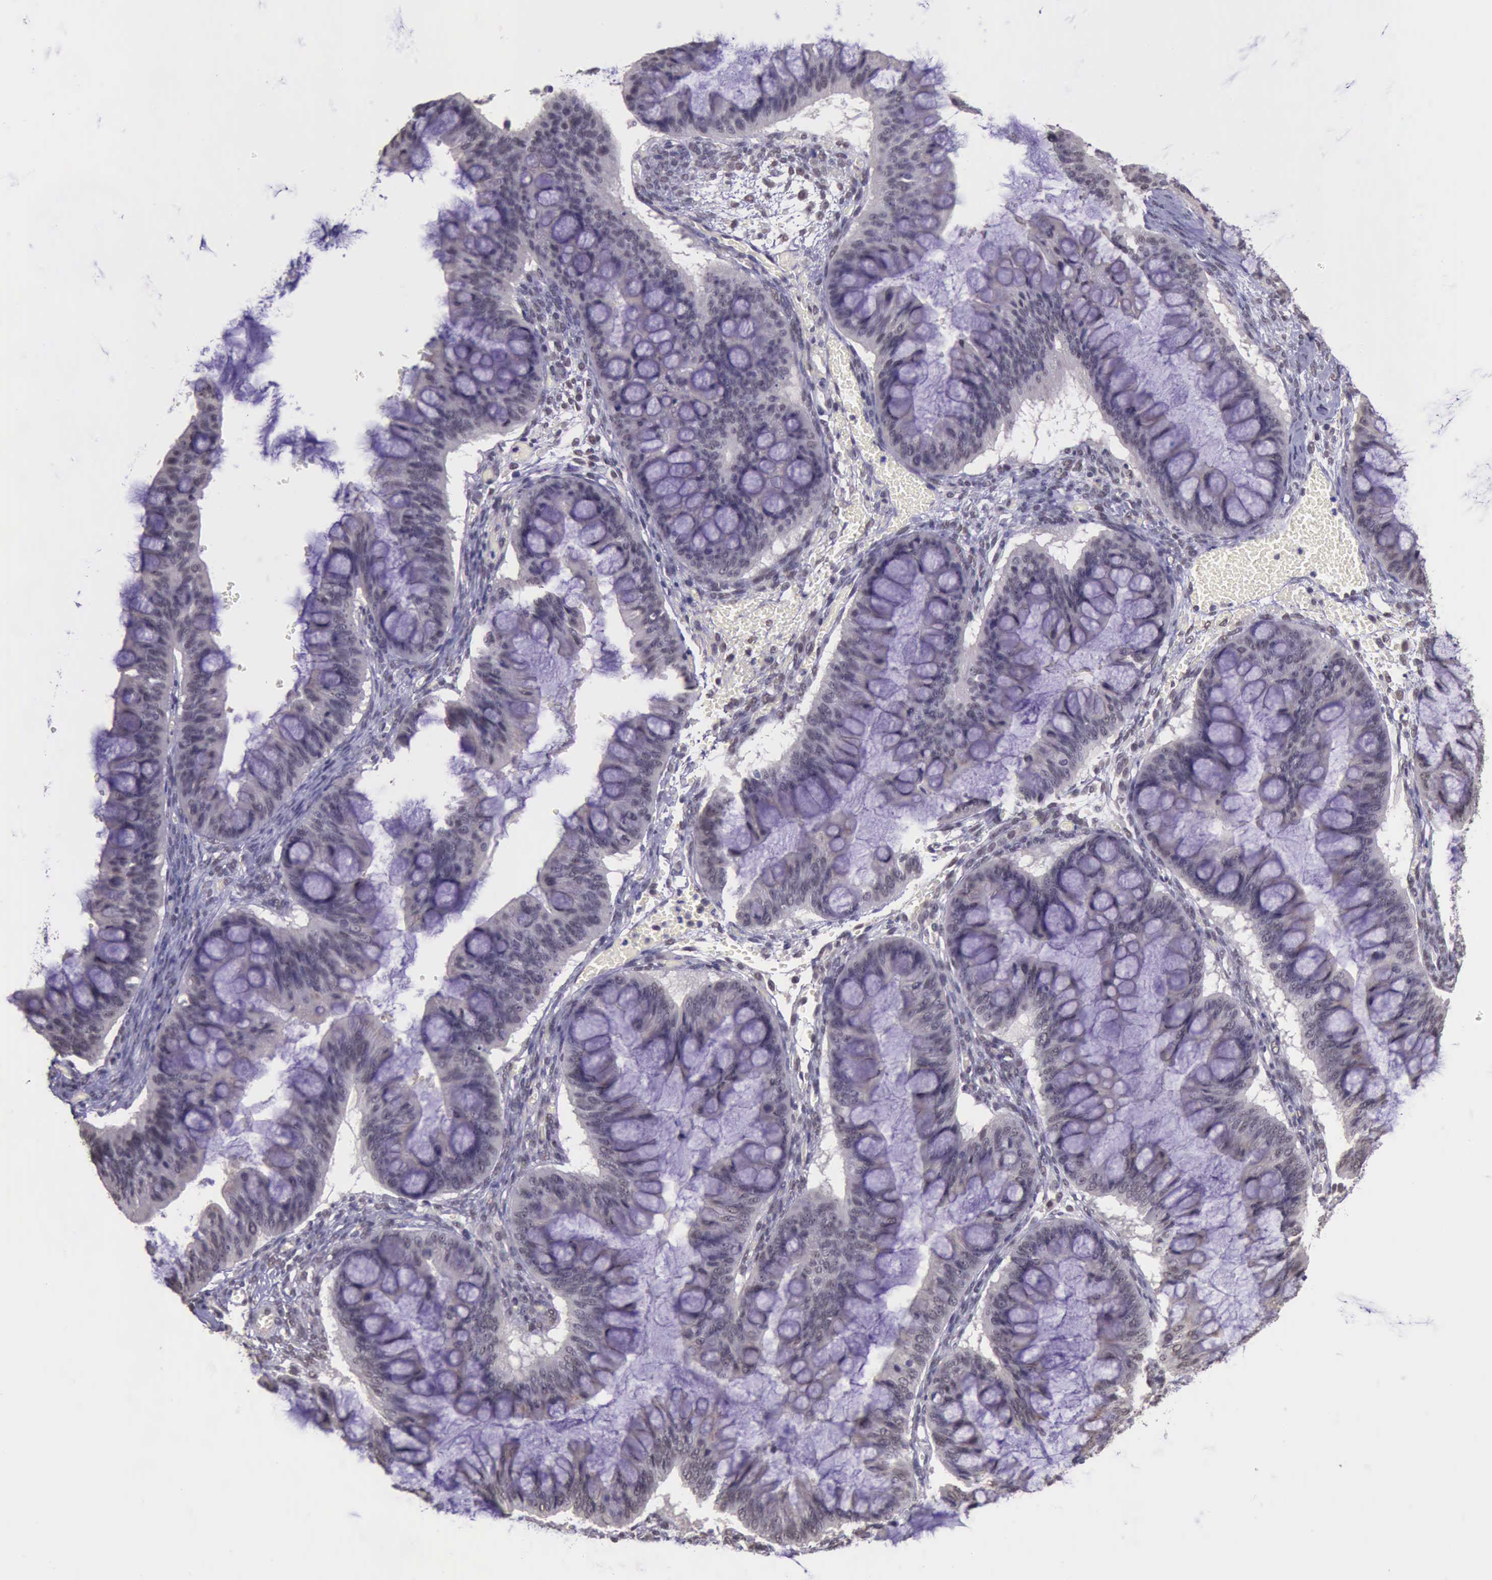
{"staining": {"intensity": "weak", "quantity": ">75%", "location": "nuclear"}, "tissue": "ovarian cancer", "cell_type": "Tumor cells", "image_type": "cancer", "snomed": [{"axis": "morphology", "description": "Cystadenocarcinoma, mucinous, NOS"}, {"axis": "topography", "description": "Ovary"}], "caption": "A low amount of weak nuclear expression is seen in approximately >75% of tumor cells in ovarian cancer tissue.", "gene": "PRPF39", "patient": {"sex": "female", "age": 73}}